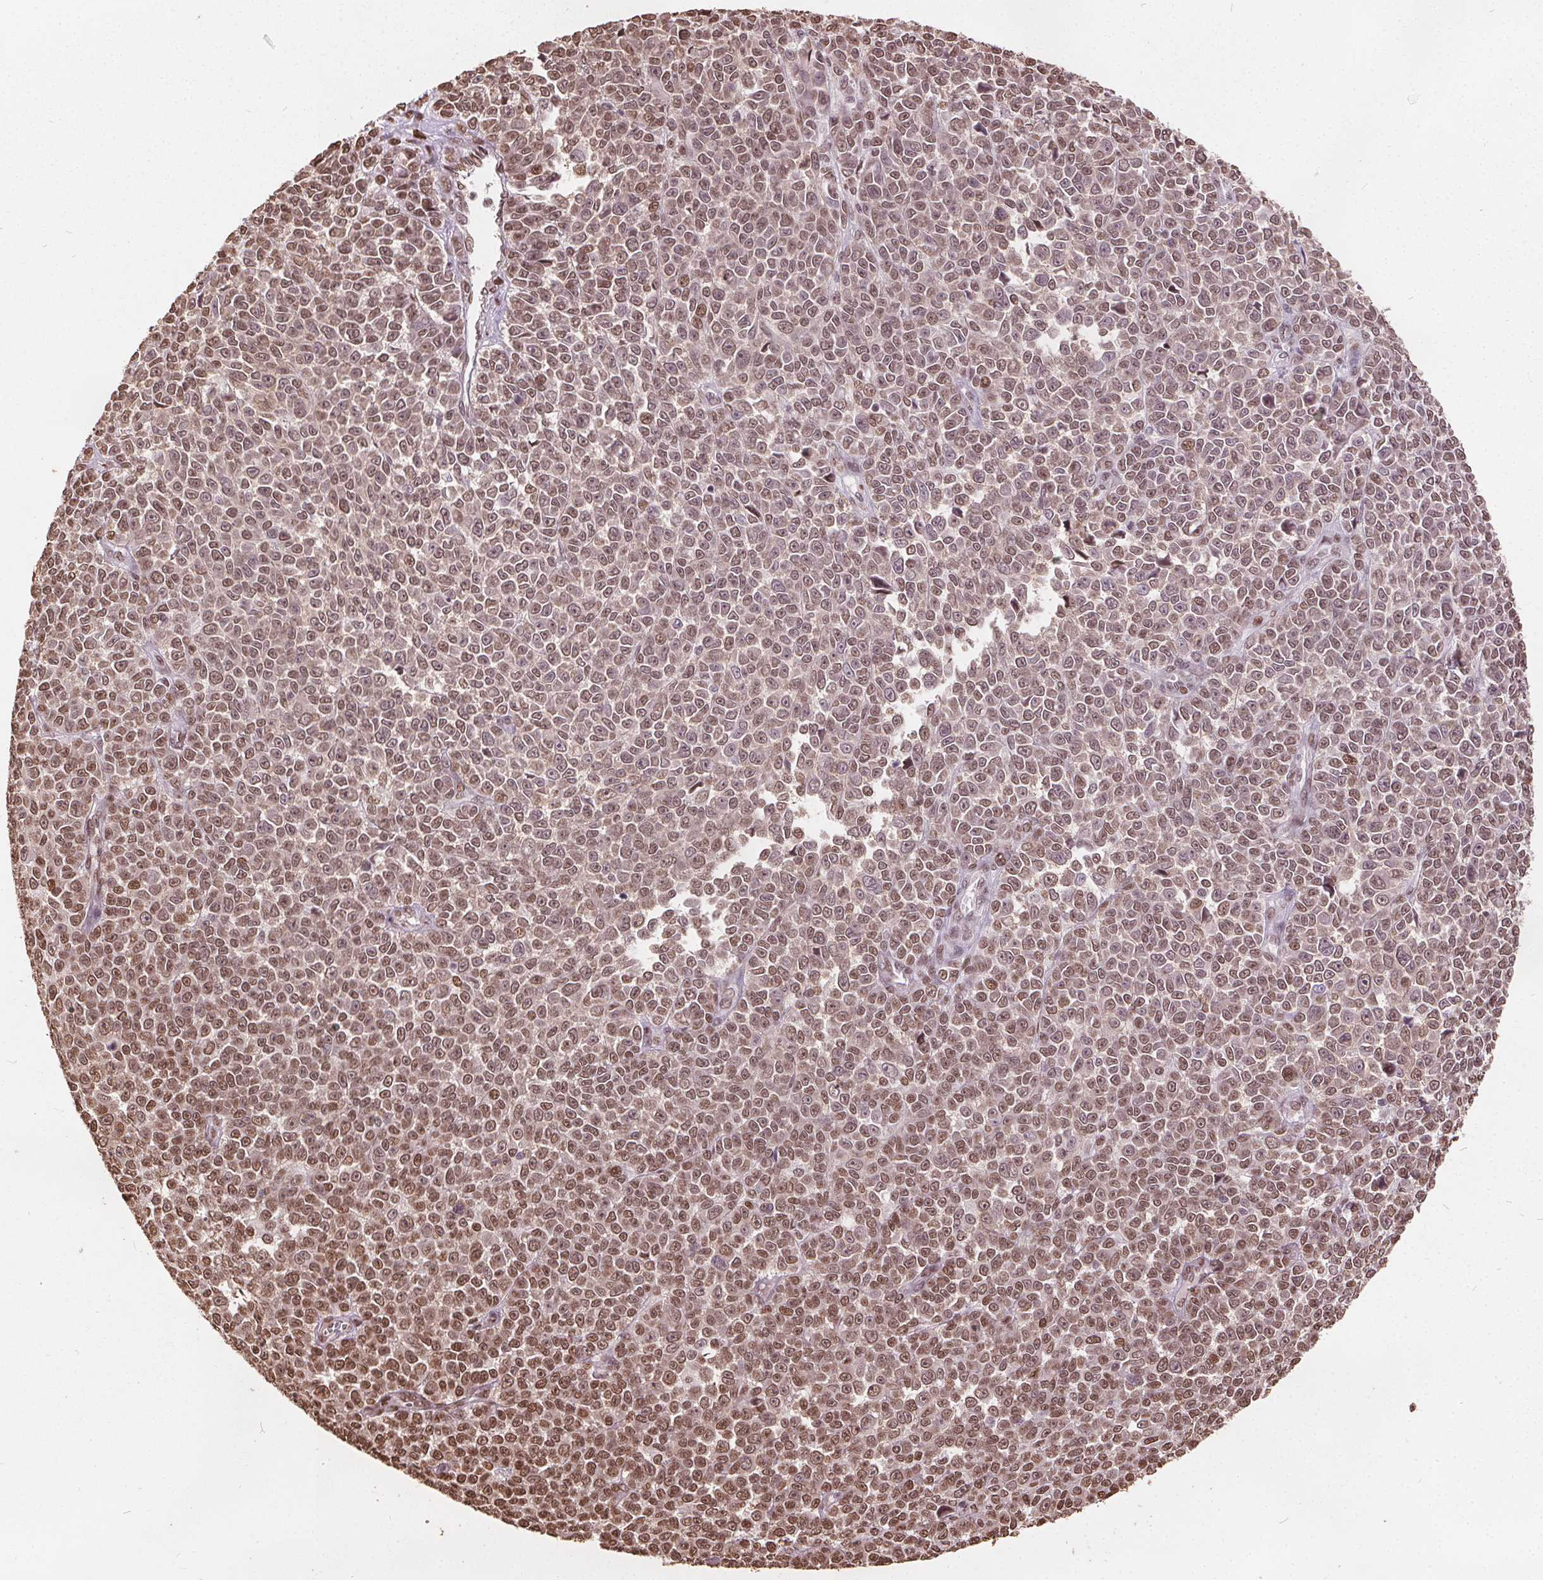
{"staining": {"intensity": "moderate", "quantity": ">75%", "location": "nuclear"}, "tissue": "melanoma", "cell_type": "Tumor cells", "image_type": "cancer", "snomed": [{"axis": "morphology", "description": "Malignant melanoma, NOS"}, {"axis": "topography", "description": "Skin"}], "caption": "Immunohistochemical staining of malignant melanoma exhibits medium levels of moderate nuclear staining in about >75% of tumor cells. (Brightfield microscopy of DAB IHC at high magnification).", "gene": "ISLR2", "patient": {"sex": "female", "age": 95}}